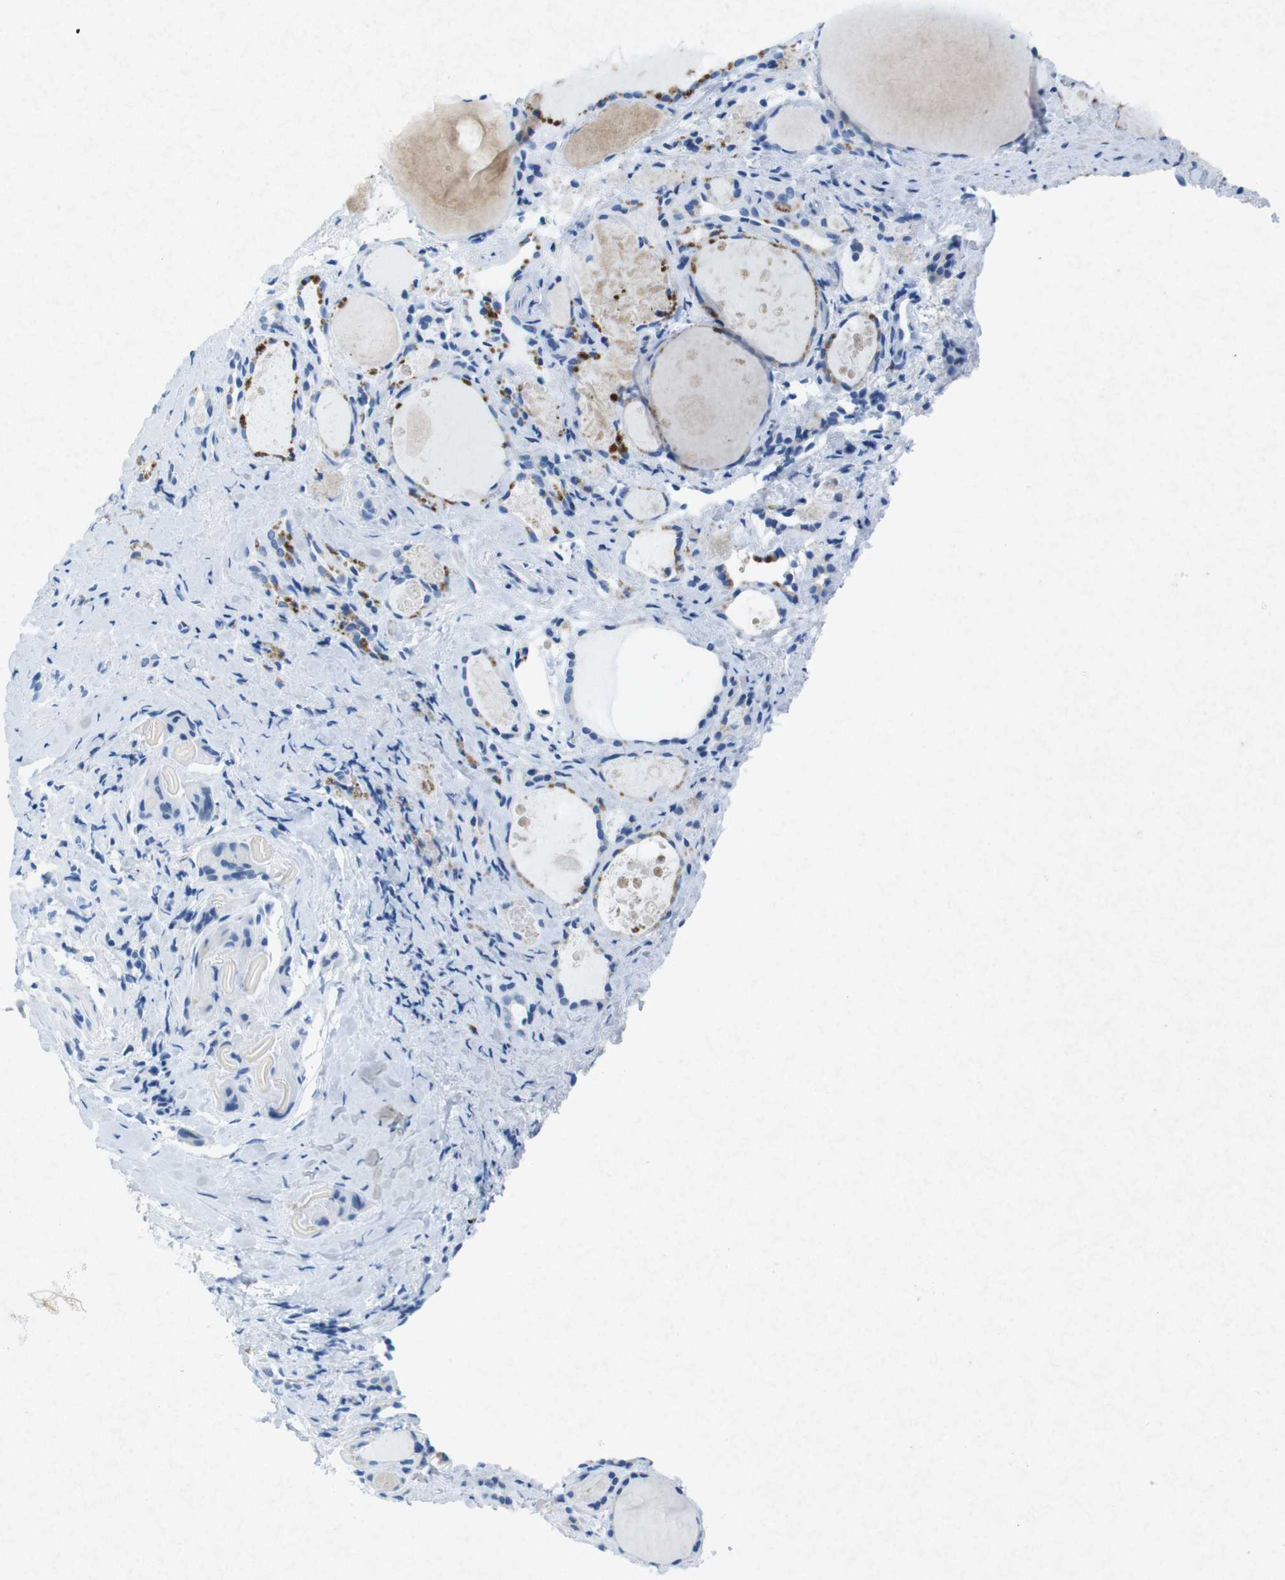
{"staining": {"intensity": "negative", "quantity": "none", "location": "none"}, "tissue": "thyroid gland", "cell_type": "Glandular cells", "image_type": "normal", "snomed": [{"axis": "morphology", "description": "Normal tissue, NOS"}, {"axis": "topography", "description": "Thyroid gland"}], "caption": "Thyroid gland stained for a protein using IHC demonstrates no expression glandular cells.", "gene": "CTAG1B", "patient": {"sex": "female", "age": 75}}